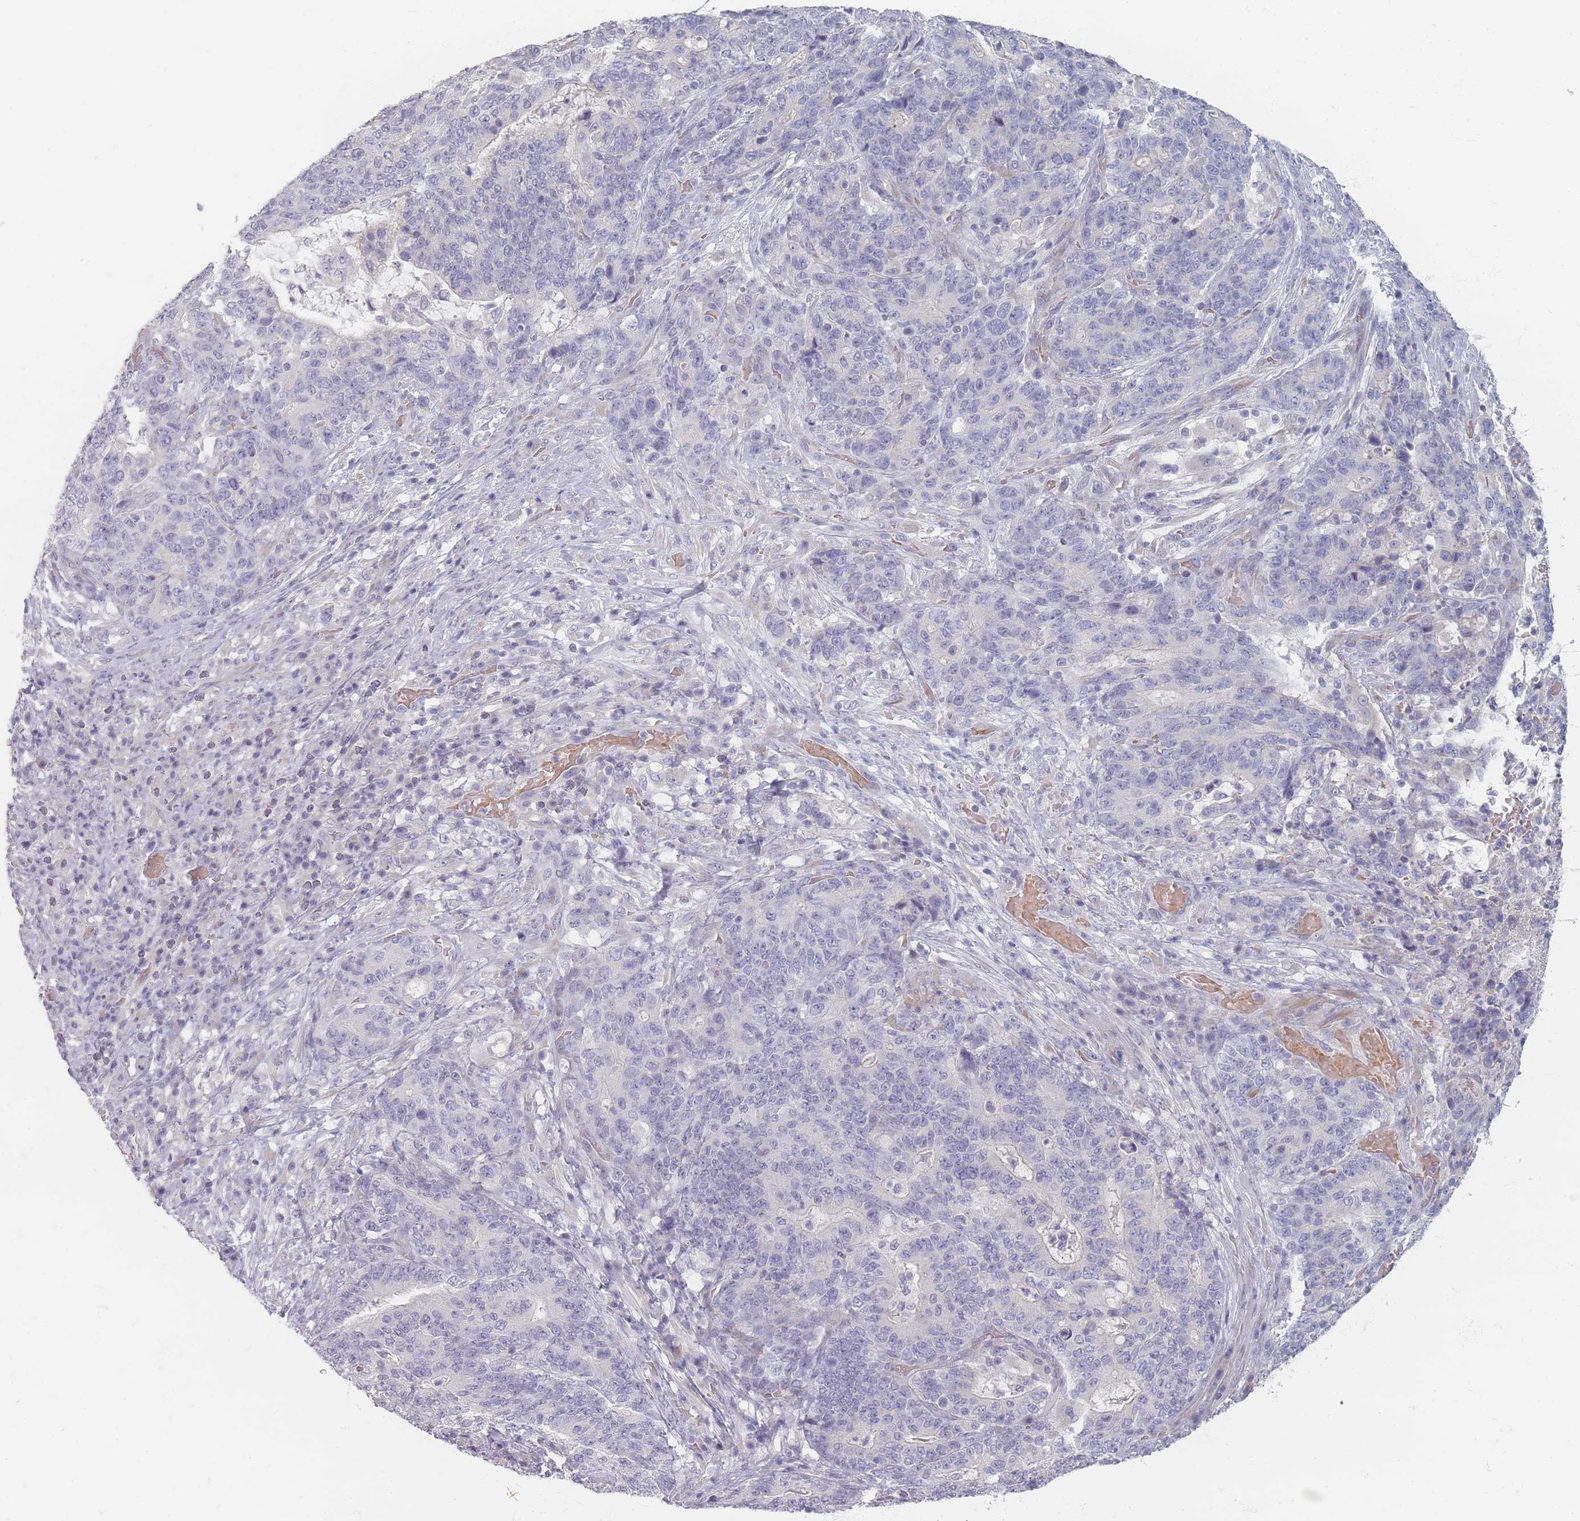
{"staining": {"intensity": "negative", "quantity": "none", "location": "none"}, "tissue": "stomach cancer", "cell_type": "Tumor cells", "image_type": "cancer", "snomed": [{"axis": "morphology", "description": "Normal tissue, NOS"}, {"axis": "morphology", "description": "Adenocarcinoma, NOS"}, {"axis": "topography", "description": "Stomach"}], "caption": "Protein analysis of stomach adenocarcinoma reveals no significant positivity in tumor cells. (Stains: DAB immunohistochemistry with hematoxylin counter stain, Microscopy: brightfield microscopy at high magnification).", "gene": "TMOD1", "patient": {"sex": "female", "age": 64}}